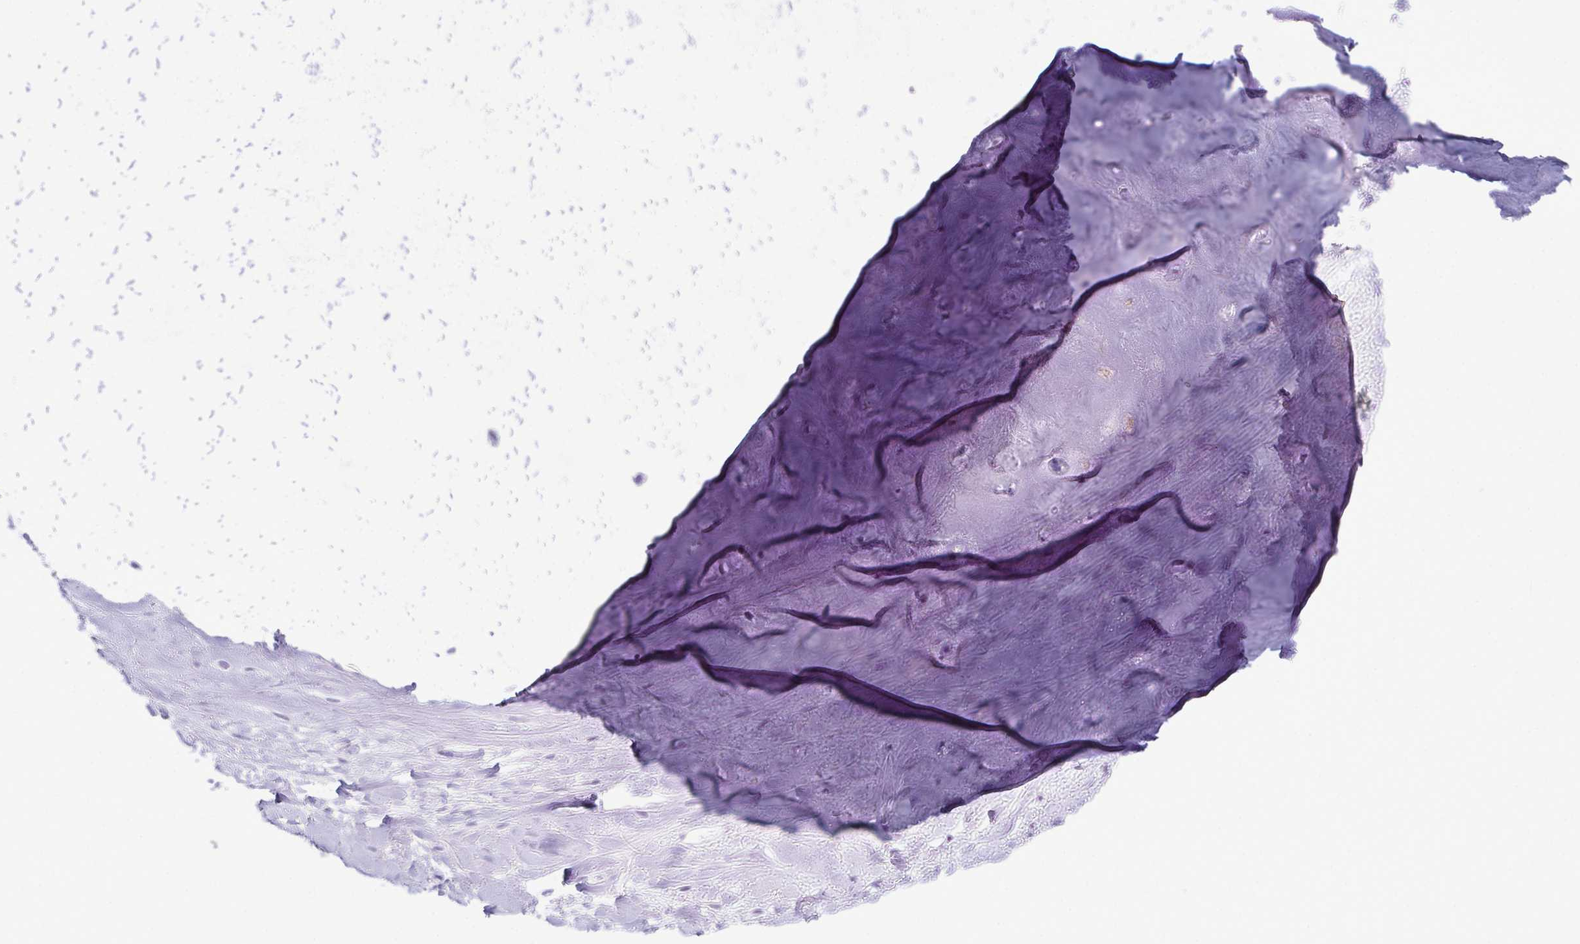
{"staining": {"intensity": "negative", "quantity": "none", "location": "none"}, "tissue": "soft tissue", "cell_type": "Chondrocytes", "image_type": "normal", "snomed": [{"axis": "morphology", "description": "Normal tissue, NOS"}, {"axis": "topography", "description": "Cartilage tissue"}], "caption": "Immunohistochemistry histopathology image of normal soft tissue: human soft tissue stained with DAB (3,3'-diaminobenzidine) exhibits no significant protein positivity in chondrocytes. Nuclei are stained in blue.", "gene": "CDA", "patient": {"sex": "male", "age": 57}}